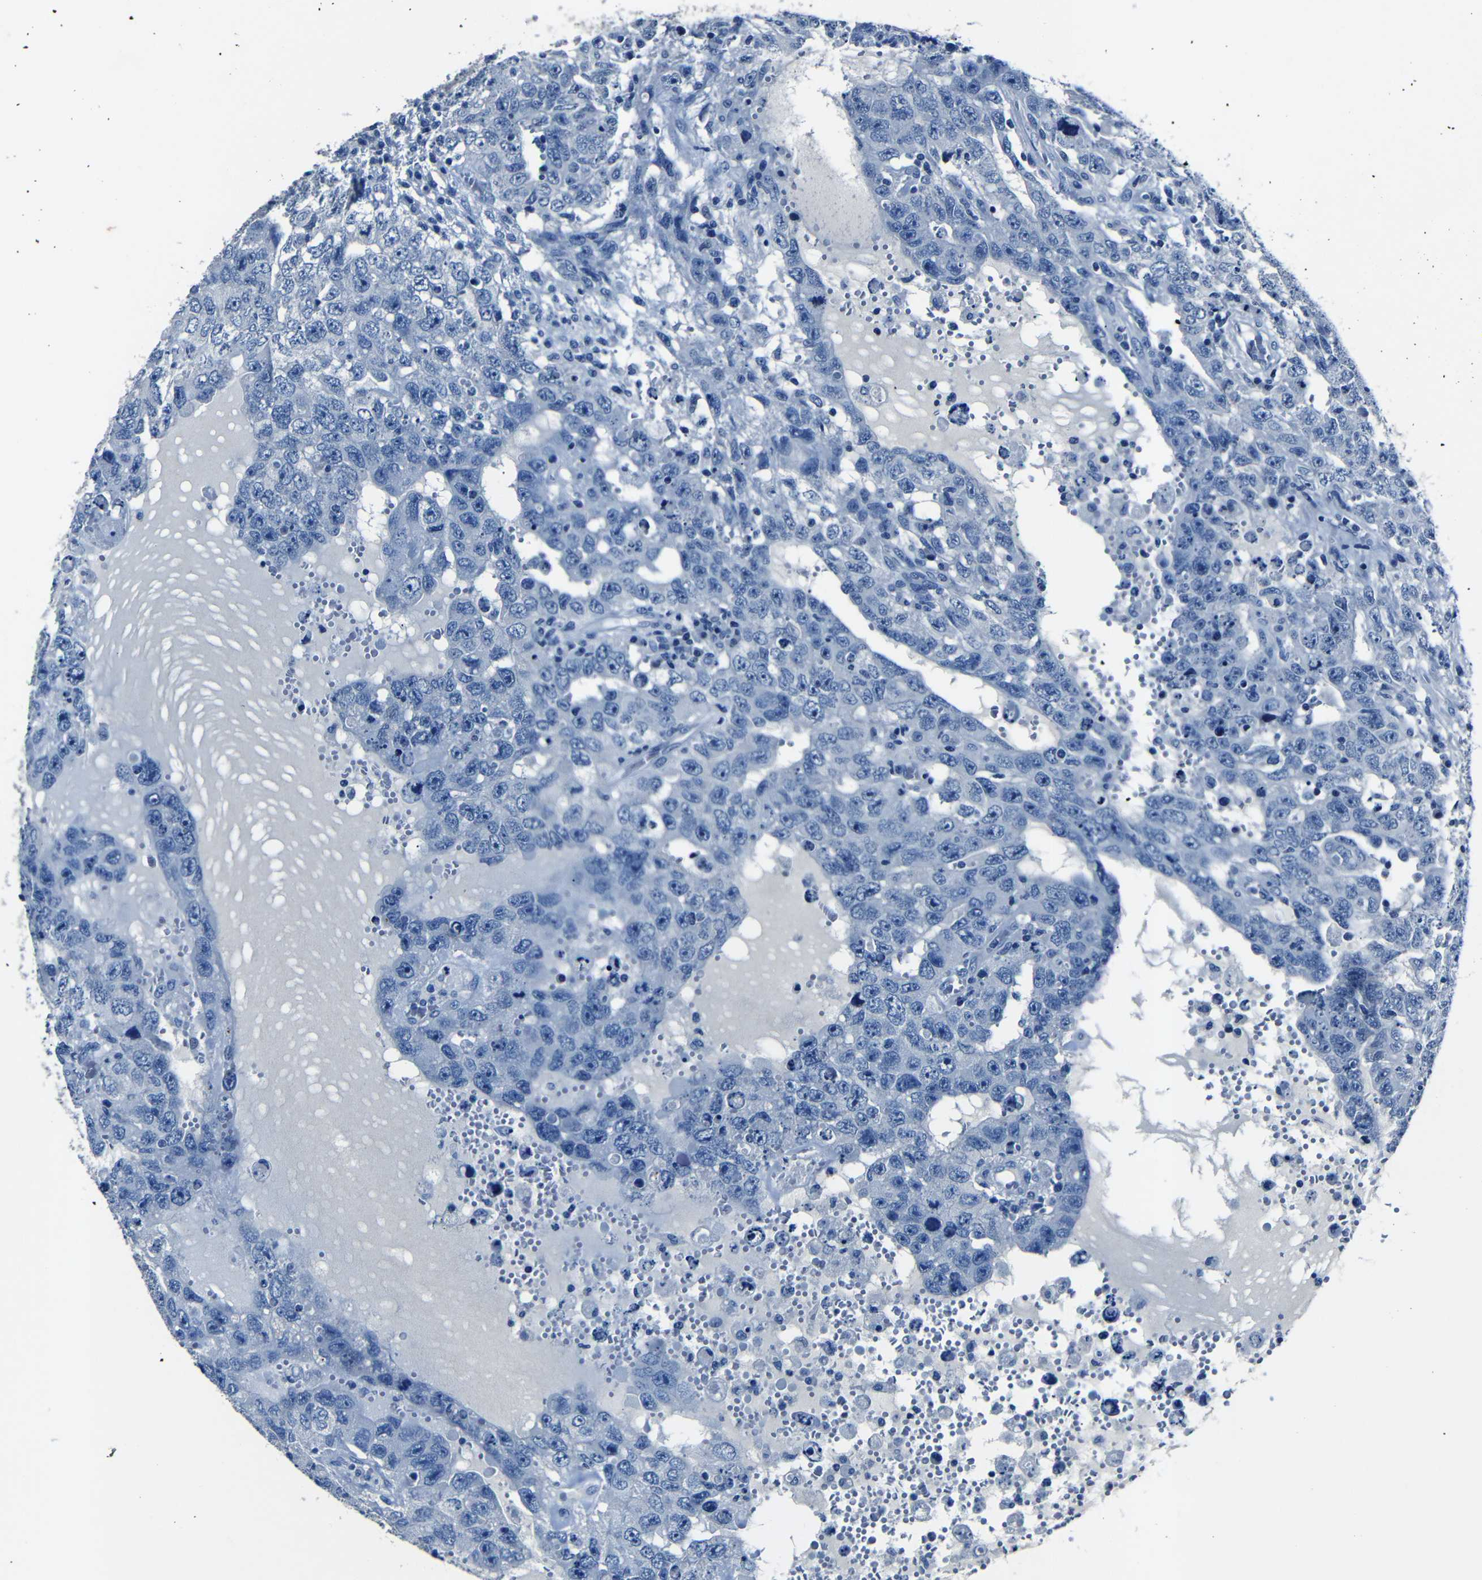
{"staining": {"intensity": "negative", "quantity": "none", "location": "none"}, "tissue": "testis cancer", "cell_type": "Tumor cells", "image_type": "cancer", "snomed": [{"axis": "morphology", "description": "Carcinoma, Embryonal, NOS"}, {"axis": "topography", "description": "Testis"}], "caption": "The photomicrograph exhibits no significant positivity in tumor cells of testis embryonal carcinoma.", "gene": "NCMAP", "patient": {"sex": "male", "age": 26}}